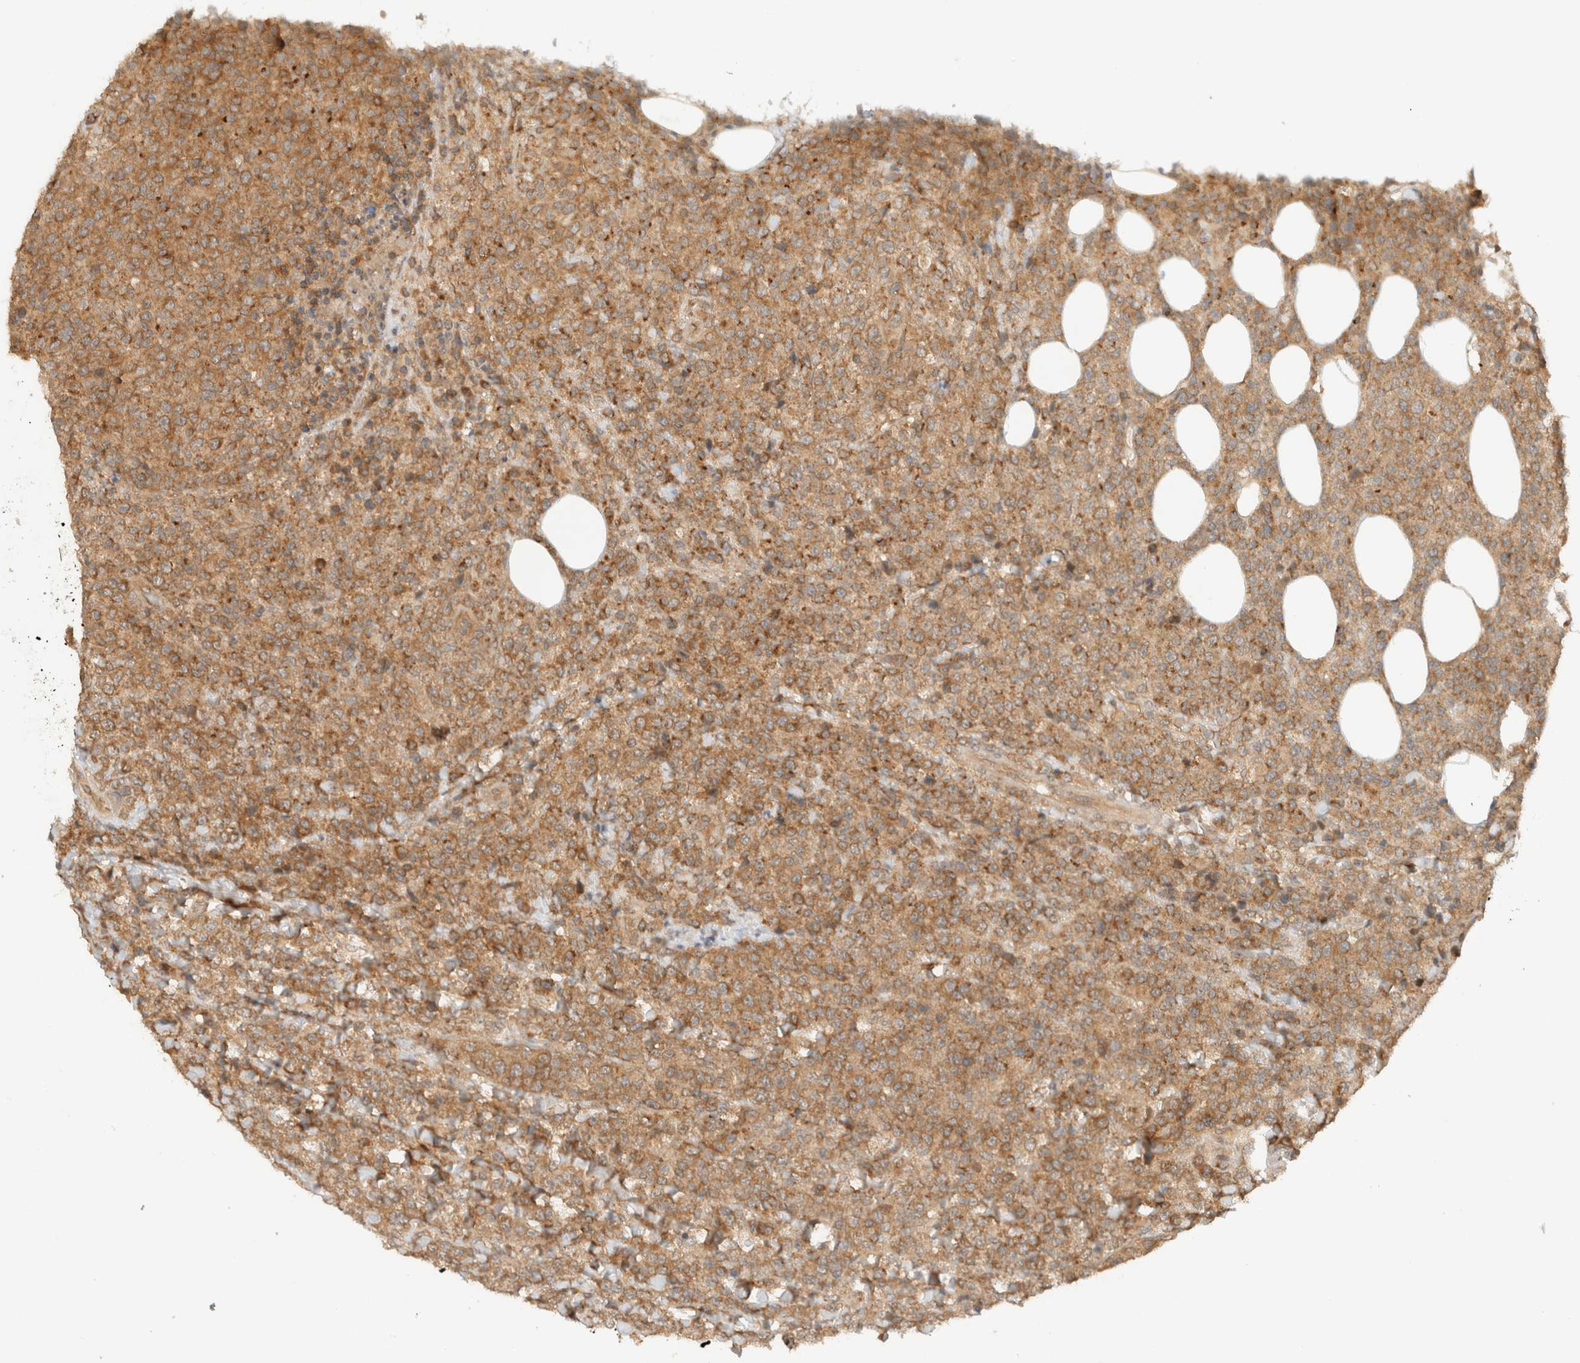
{"staining": {"intensity": "moderate", "quantity": ">75%", "location": "cytoplasmic/membranous"}, "tissue": "lymphoma", "cell_type": "Tumor cells", "image_type": "cancer", "snomed": [{"axis": "morphology", "description": "Malignant lymphoma, non-Hodgkin's type, High grade"}, {"axis": "topography", "description": "Lymph node"}], "caption": "Human high-grade malignant lymphoma, non-Hodgkin's type stained with a brown dye reveals moderate cytoplasmic/membranous positive staining in about >75% of tumor cells.", "gene": "ARFGEF2", "patient": {"sex": "male", "age": 13}}